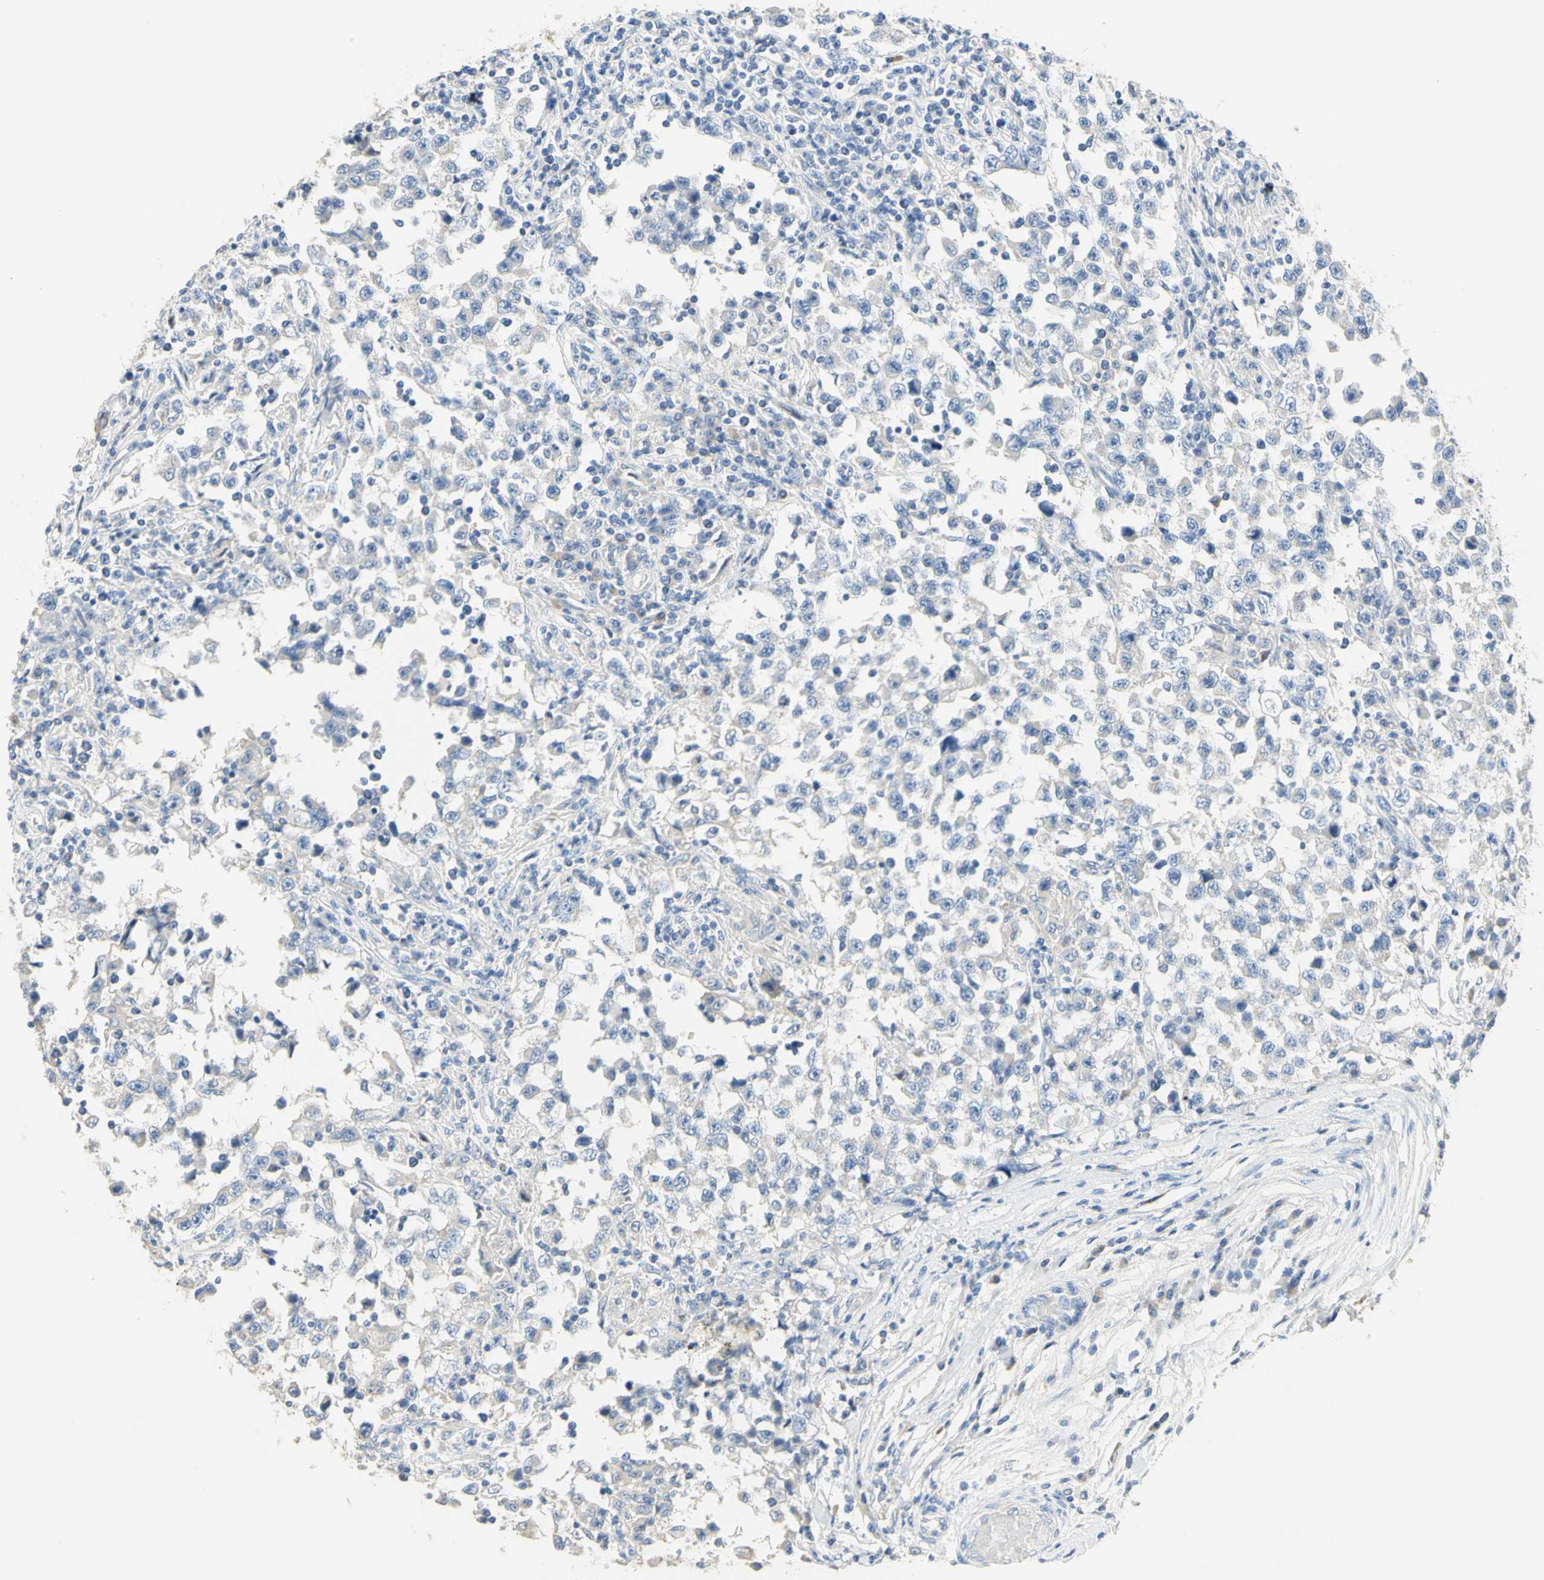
{"staining": {"intensity": "negative", "quantity": "none", "location": "none"}, "tissue": "testis cancer", "cell_type": "Tumor cells", "image_type": "cancer", "snomed": [{"axis": "morphology", "description": "Carcinoma, Embryonal, NOS"}, {"axis": "topography", "description": "Testis"}], "caption": "Tumor cells are negative for brown protein staining in embryonal carcinoma (testis).", "gene": "NECTIN4", "patient": {"sex": "male", "age": 21}}